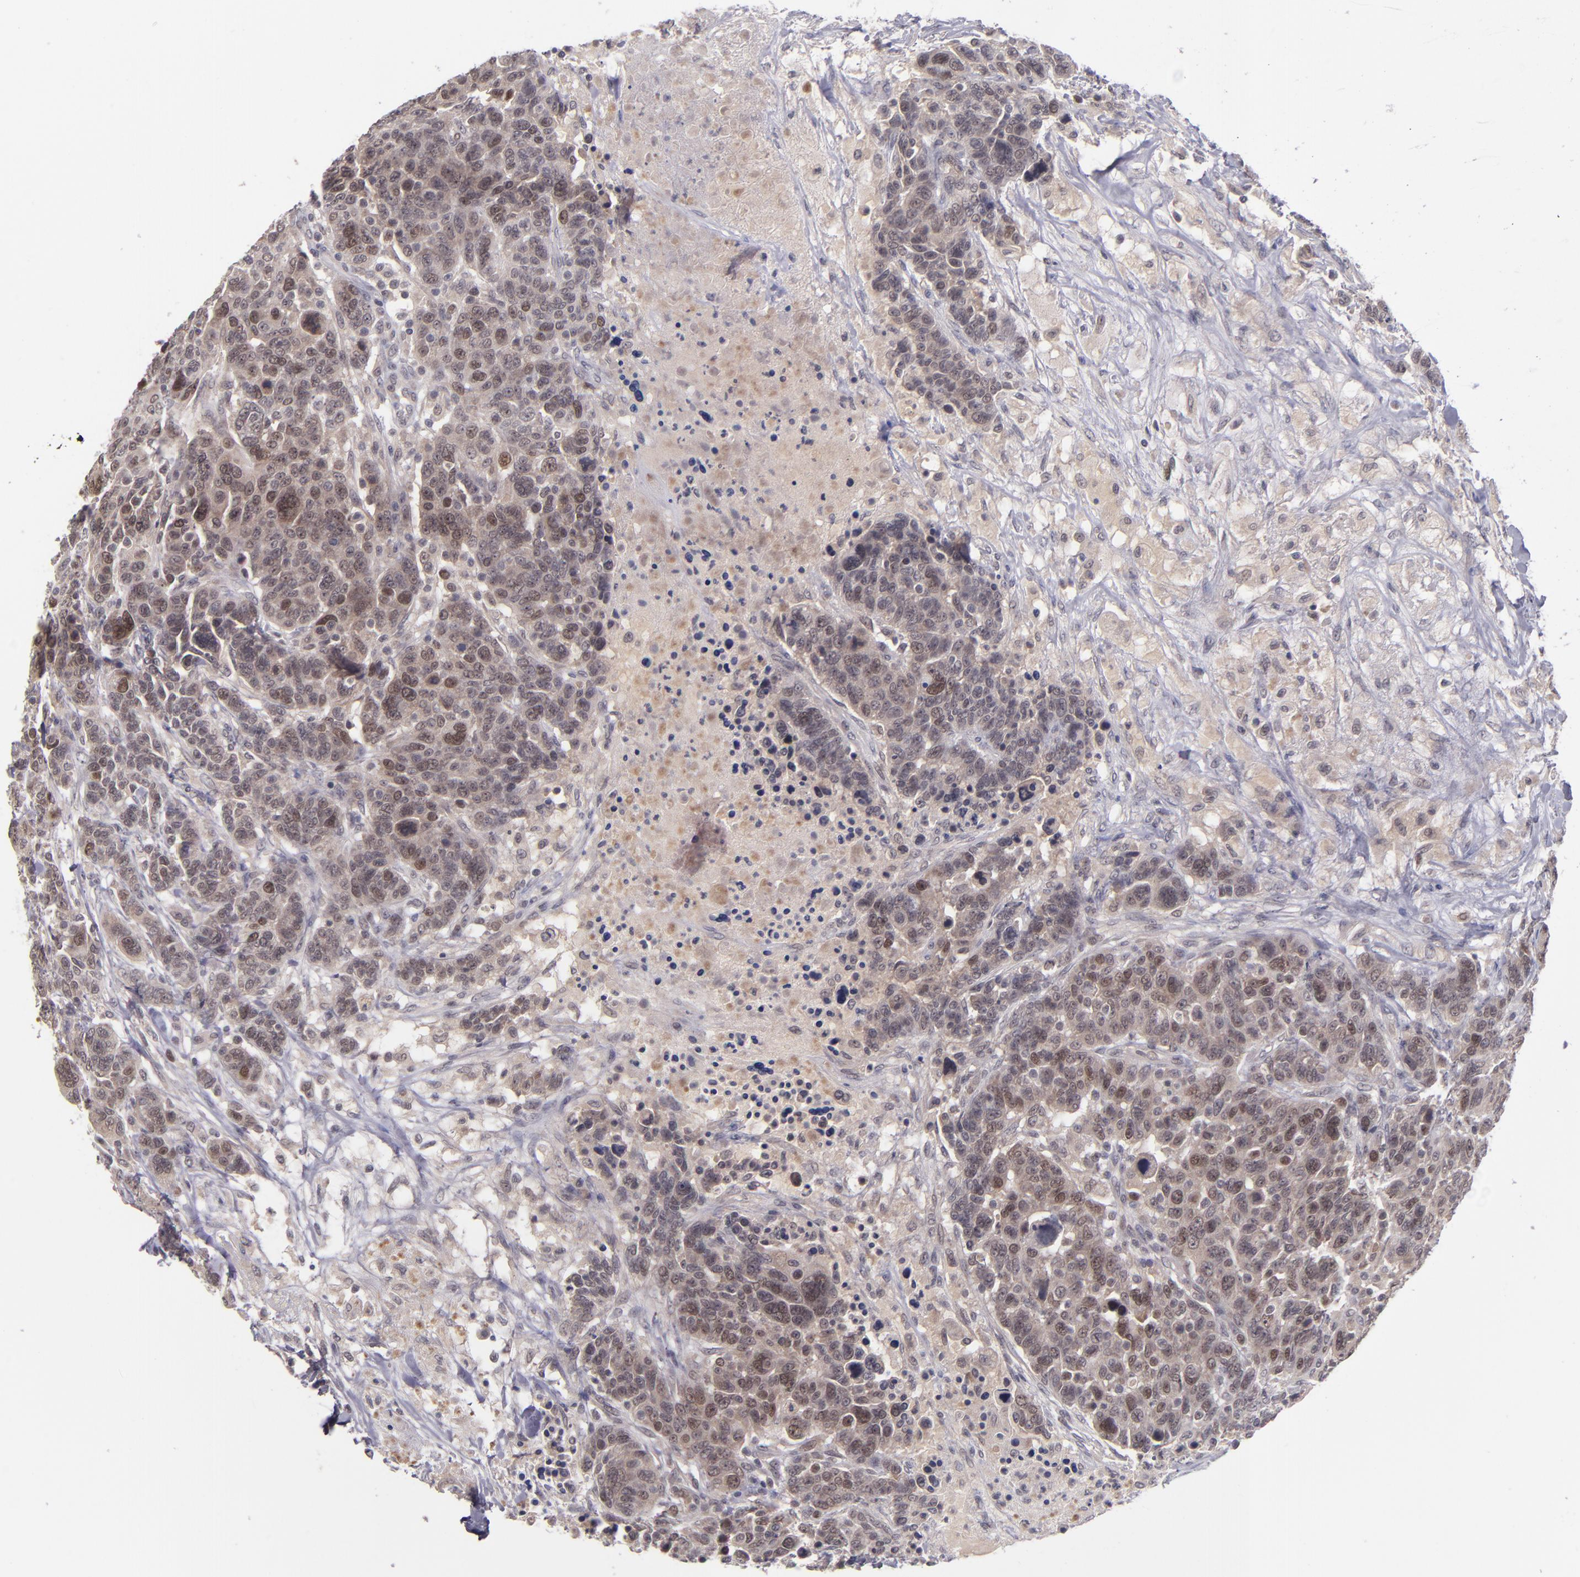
{"staining": {"intensity": "moderate", "quantity": "25%-75%", "location": "nuclear"}, "tissue": "breast cancer", "cell_type": "Tumor cells", "image_type": "cancer", "snomed": [{"axis": "morphology", "description": "Duct carcinoma"}, {"axis": "topography", "description": "Breast"}], "caption": "Immunohistochemical staining of breast cancer displays moderate nuclear protein positivity in about 25%-75% of tumor cells.", "gene": "CDC7", "patient": {"sex": "female", "age": 37}}